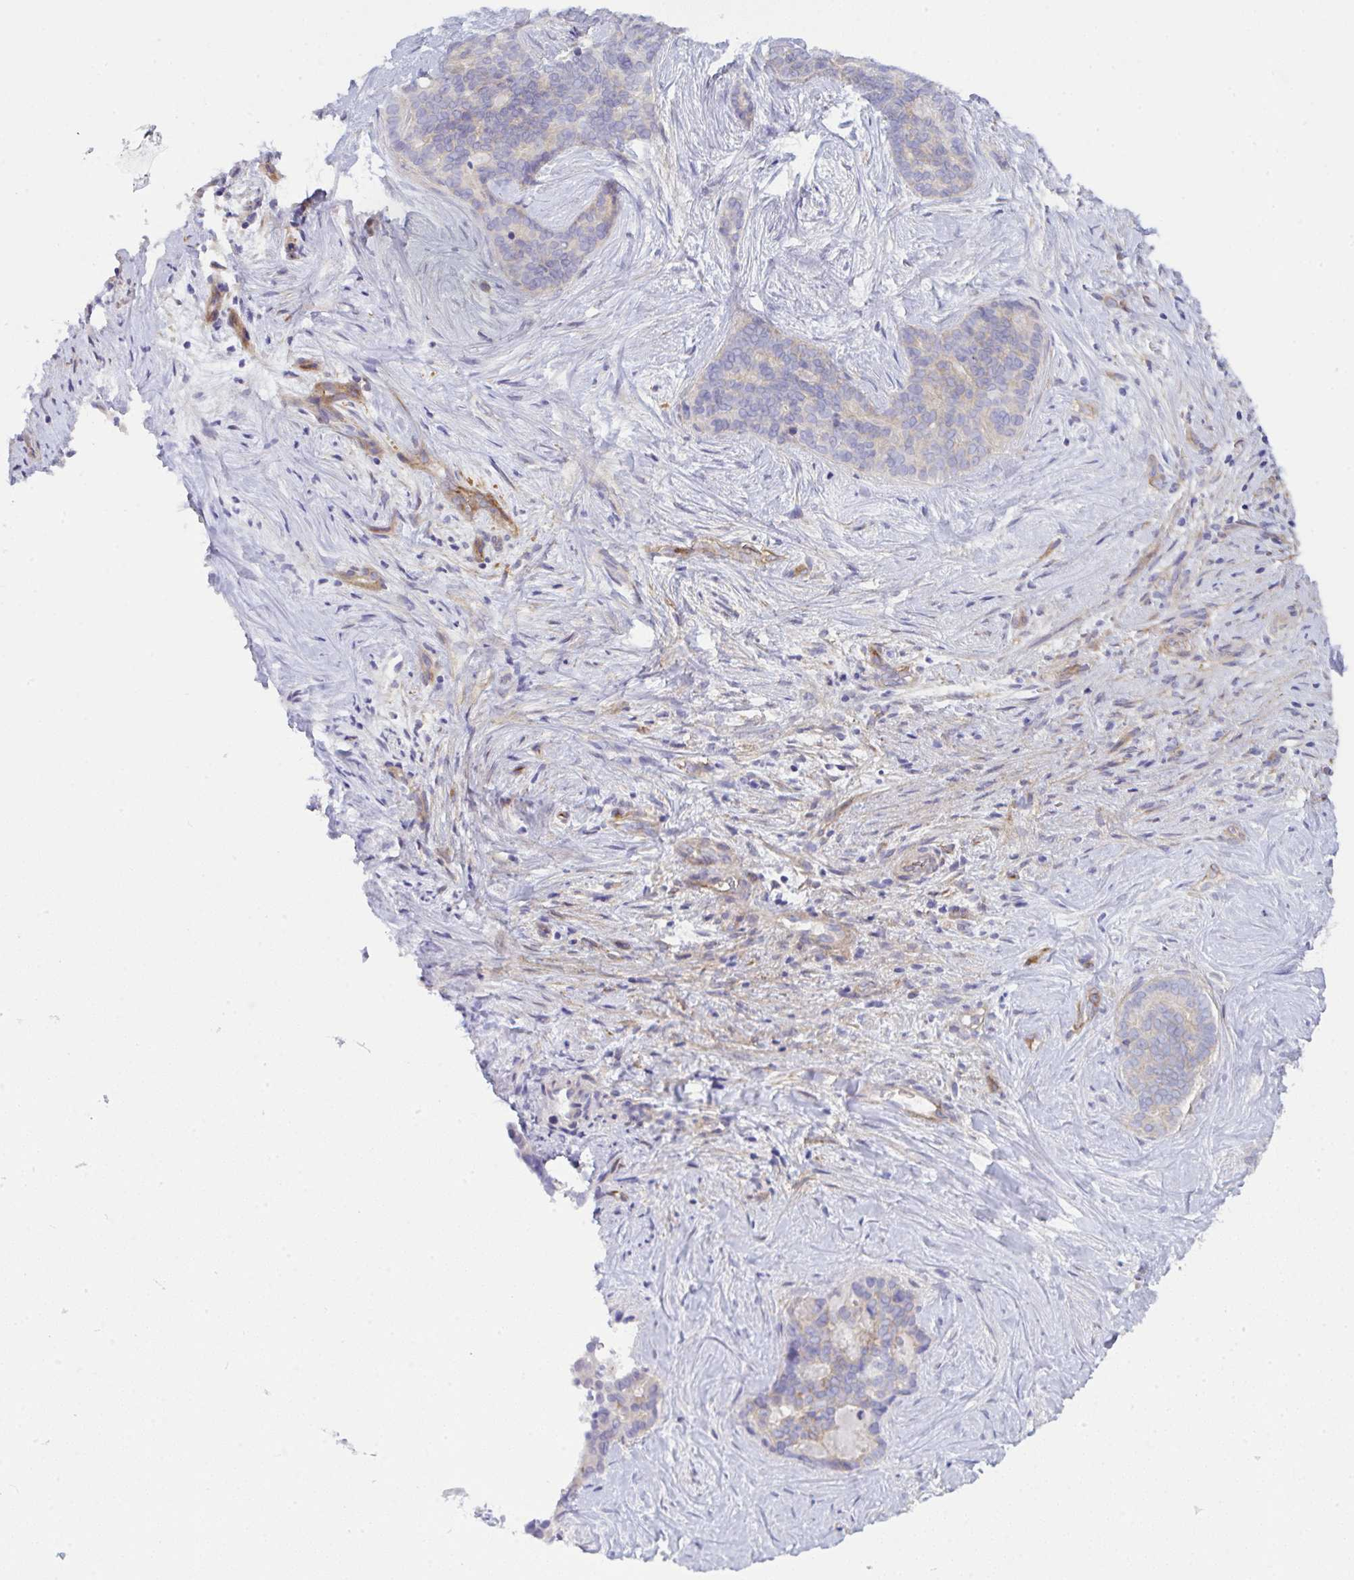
{"staining": {"intensity": "negative", "quantity": "none", "location": "none"}, "tissue": "liver cancer", "cell_type": "Tumor cells", "image_type": "cancer", "snomed": [{"axis": "morphology", "description": "Cholangiocarcinoma"}, {"axis": "topography", "description": "Liver"}], "caption": "DAB immunohistochemical staining of liver cholangiocarcinoma displays no significant staining in tumor cells.", "gene": "GAB1", "patient": {"sex": "female", "age": 64}}